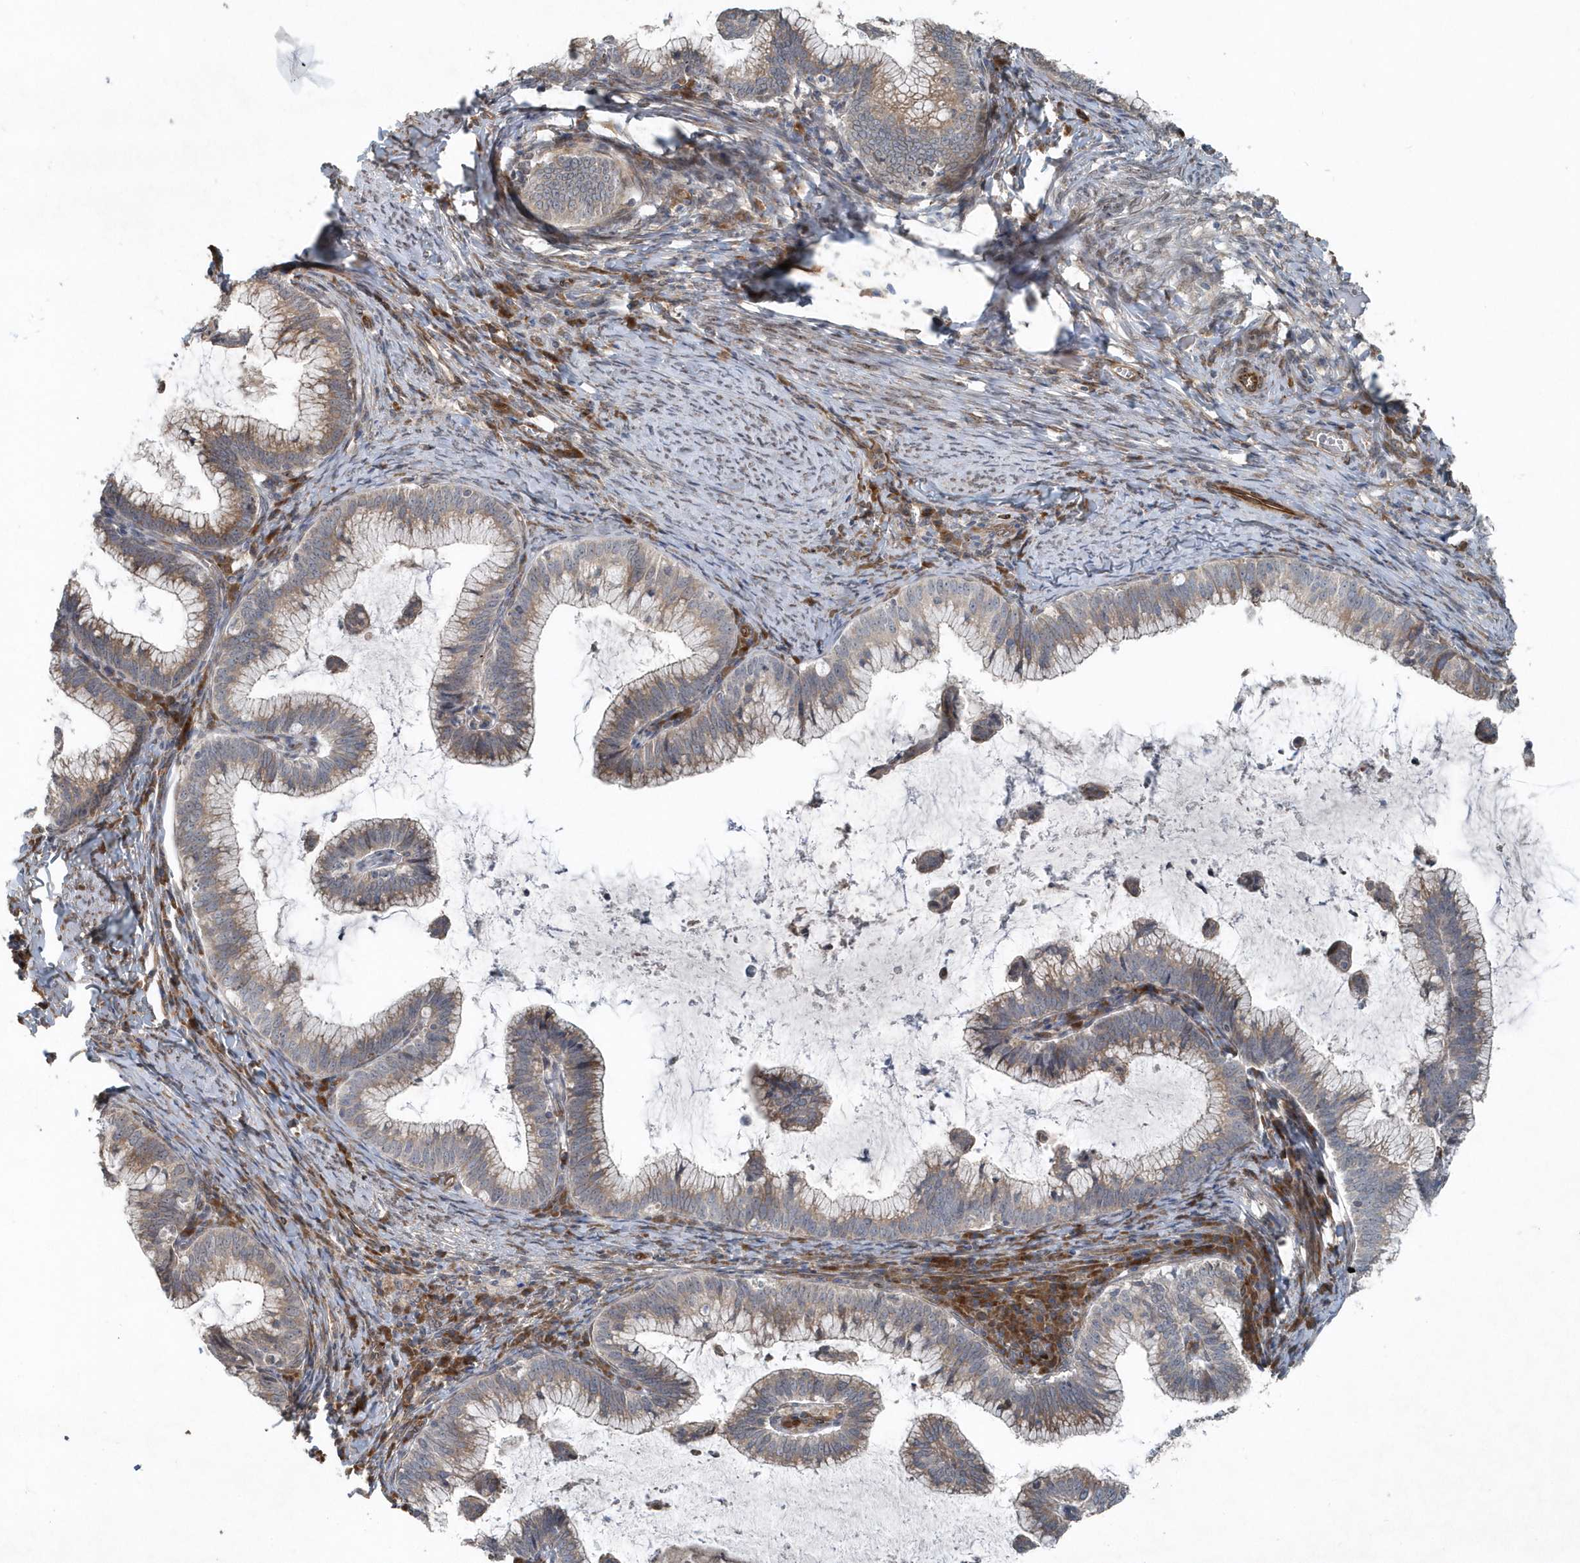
{"staining": {"intensity": "moderate", "quantity": "25%-75%", "location": "cytoplasmic/membranous"}, "tissue": "cervical cancer", "cell_type": "Tumor cells", "image_type": "cancer", "snomed": [{"axis": "morphology", "description": "Adenocarcinoma, NOS"}, {"axis": "topography", "description": "Cervix"}], "caption": "Adenocarcinoma (cervical) stained with a brown dye reveals moderate cytoplasmic/membranous positive positivity in about 25%-75% of tumor cells.", "gene": "MCC", "patient": {"sex": "female", "age": 36}}